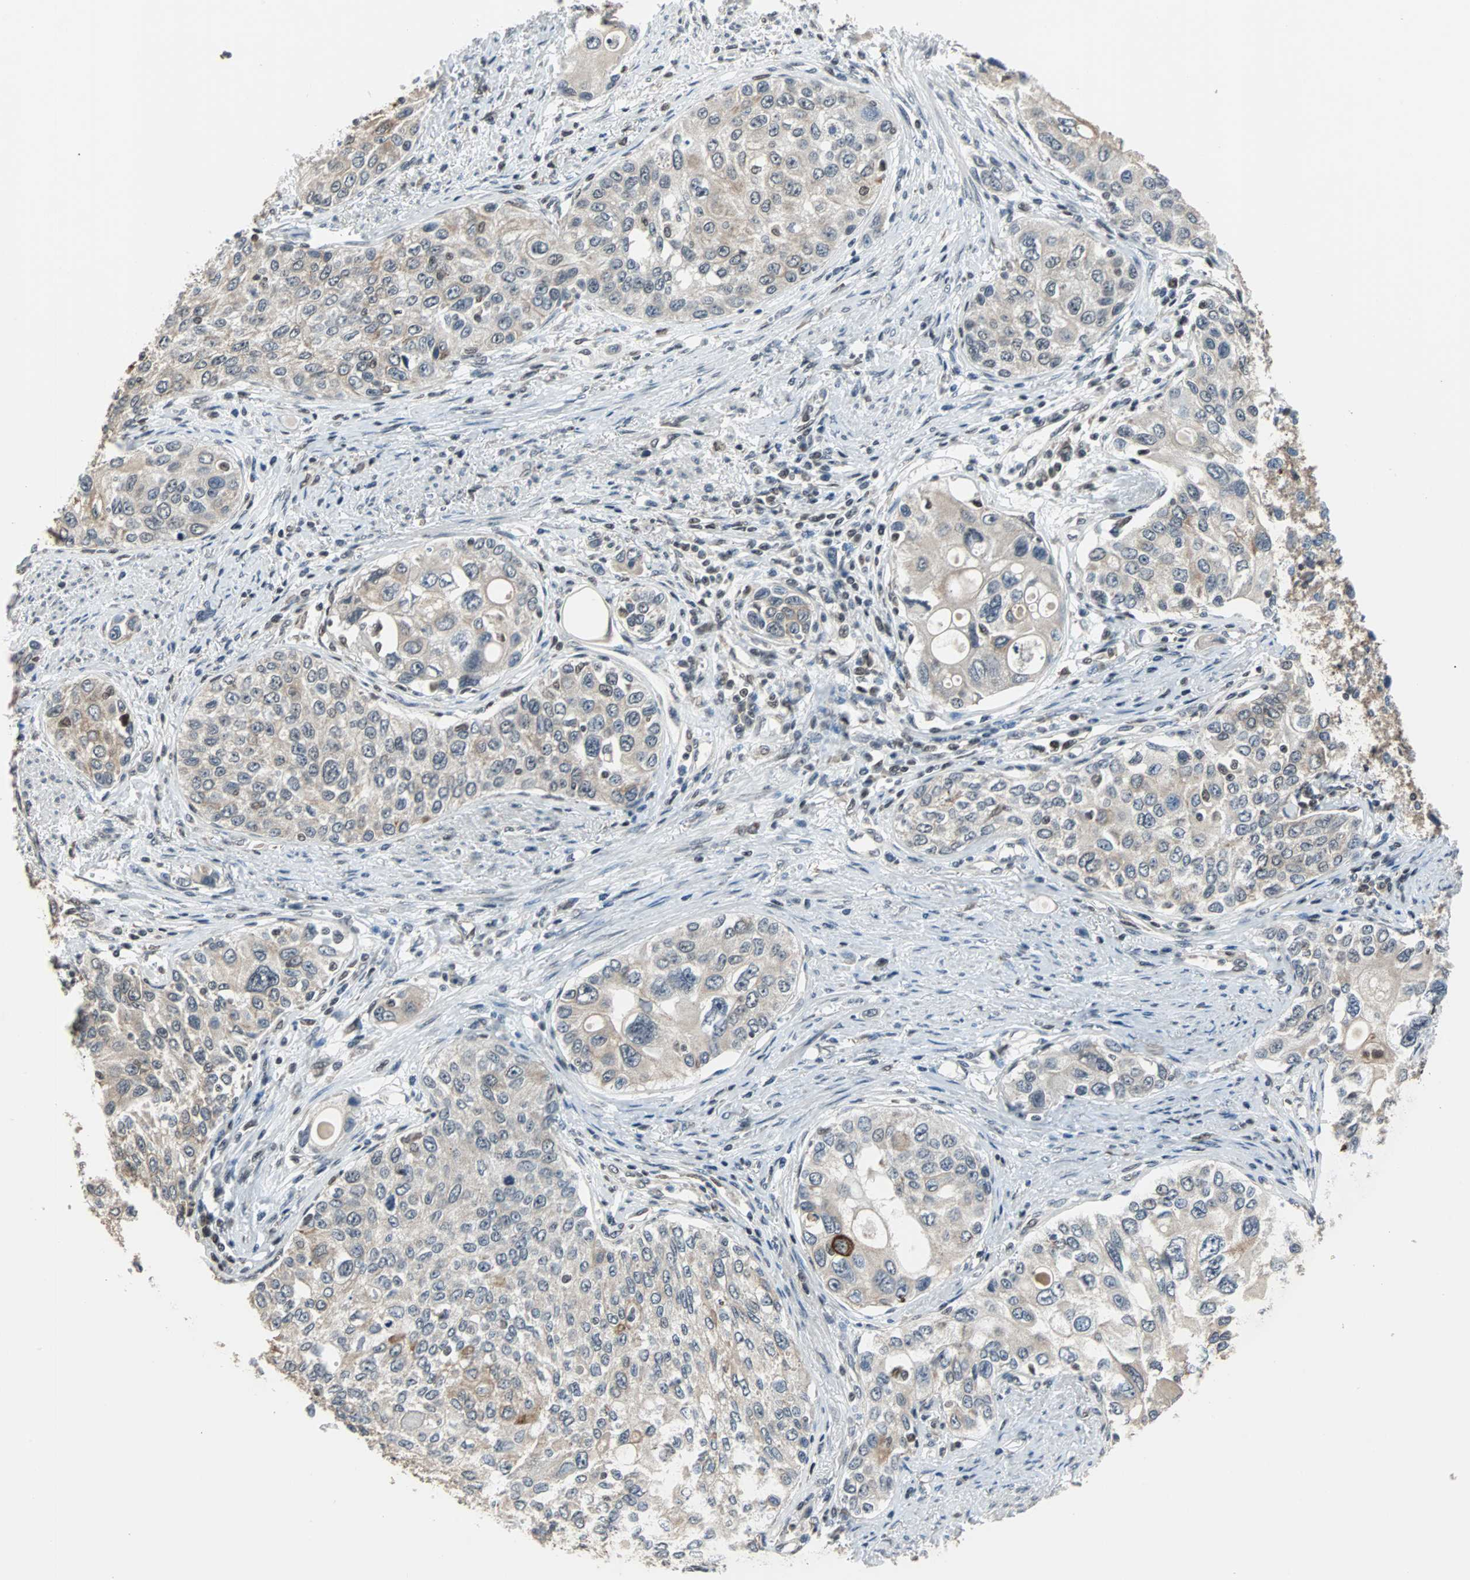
{"staining": {"intensity": "weak", "quantity": ">75%", "location": "cytoplasmic/membranous"}, "tissue": "urothelial cancer", "cell_type": "Tumor cells", "image_type": "cancer", "snomed": [{"axis": "morphology", "description": "Urothelial carcinoma, High grade"}, {"axis": "topography", "description": "Urinary bladder"}], "caption": "High-grade urothelial carcinoma stained with IHC exhibits weak cytoplasmic/membranous staining in about >75% of tumor cells. Using DAB (3,3'-diaminobenzidine) (brown) and hematoxylin (blue) stains, captured at high magnification using brightfield microscopy.", "gene": "TERF2IP", "patient": {"sex": "female", "age": 56}}